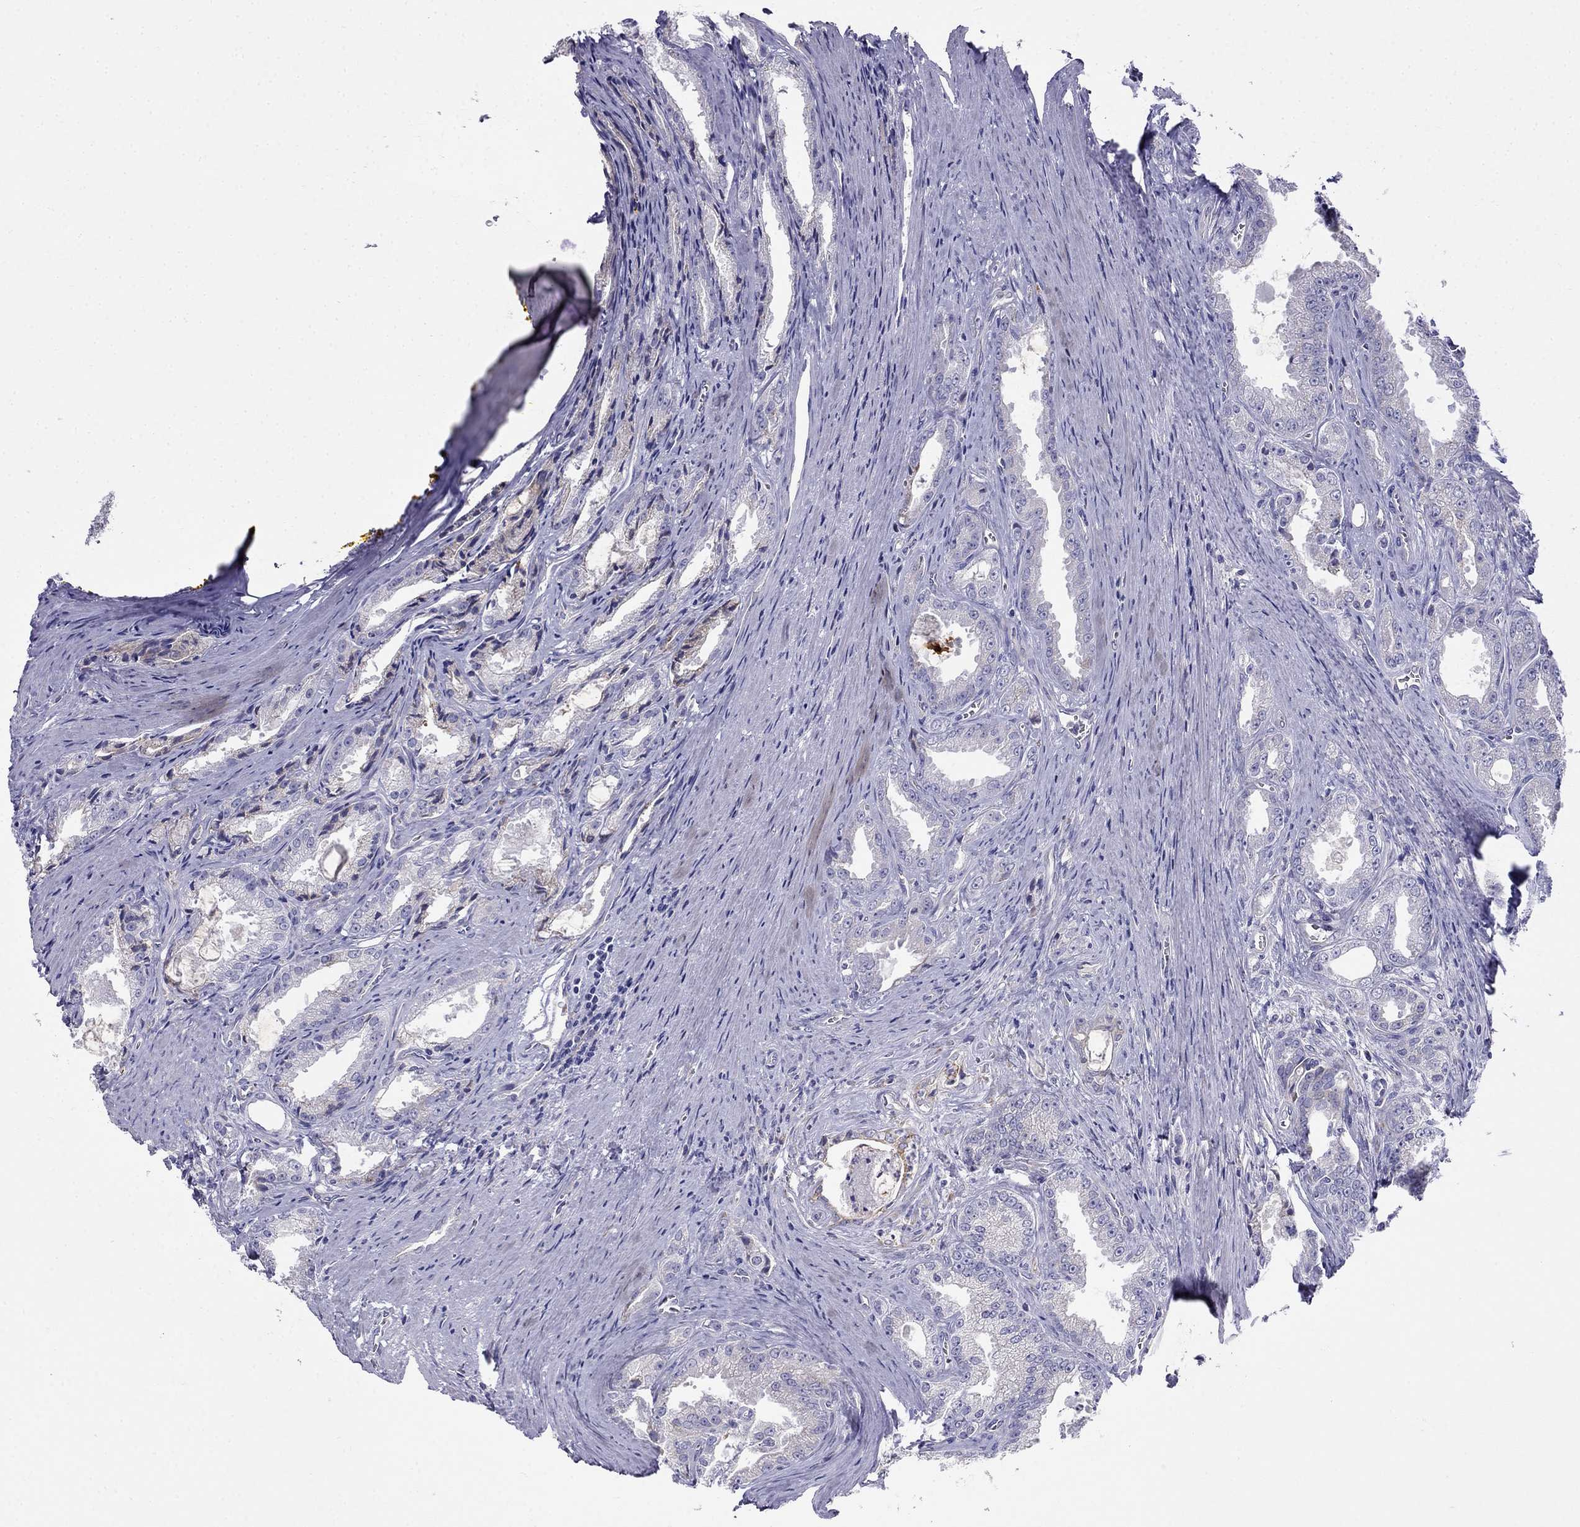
{"staining": {"intensity": "negative", "quantity": "none", "location": "none"}, "tissue": "prostate cancer", "cell_type": "Tumor cells", "image_type": "cancer", "snomed": [{"axis": "morphology", "description": "Adenocarcinoma, NOS"}, {"axis": "morphology", "description": "Adenocarcinoma, High grade"}, {"axis": "topography", "description": "Prostate"}], "caption": "This is an immunohistochemistry (IHC) micrograph of human high-grade adenocarcinoma (prostate). There is no positivity in tumor cells.", "gene": "LONRF2", "patient": {"sex": "male", "age": 70}}